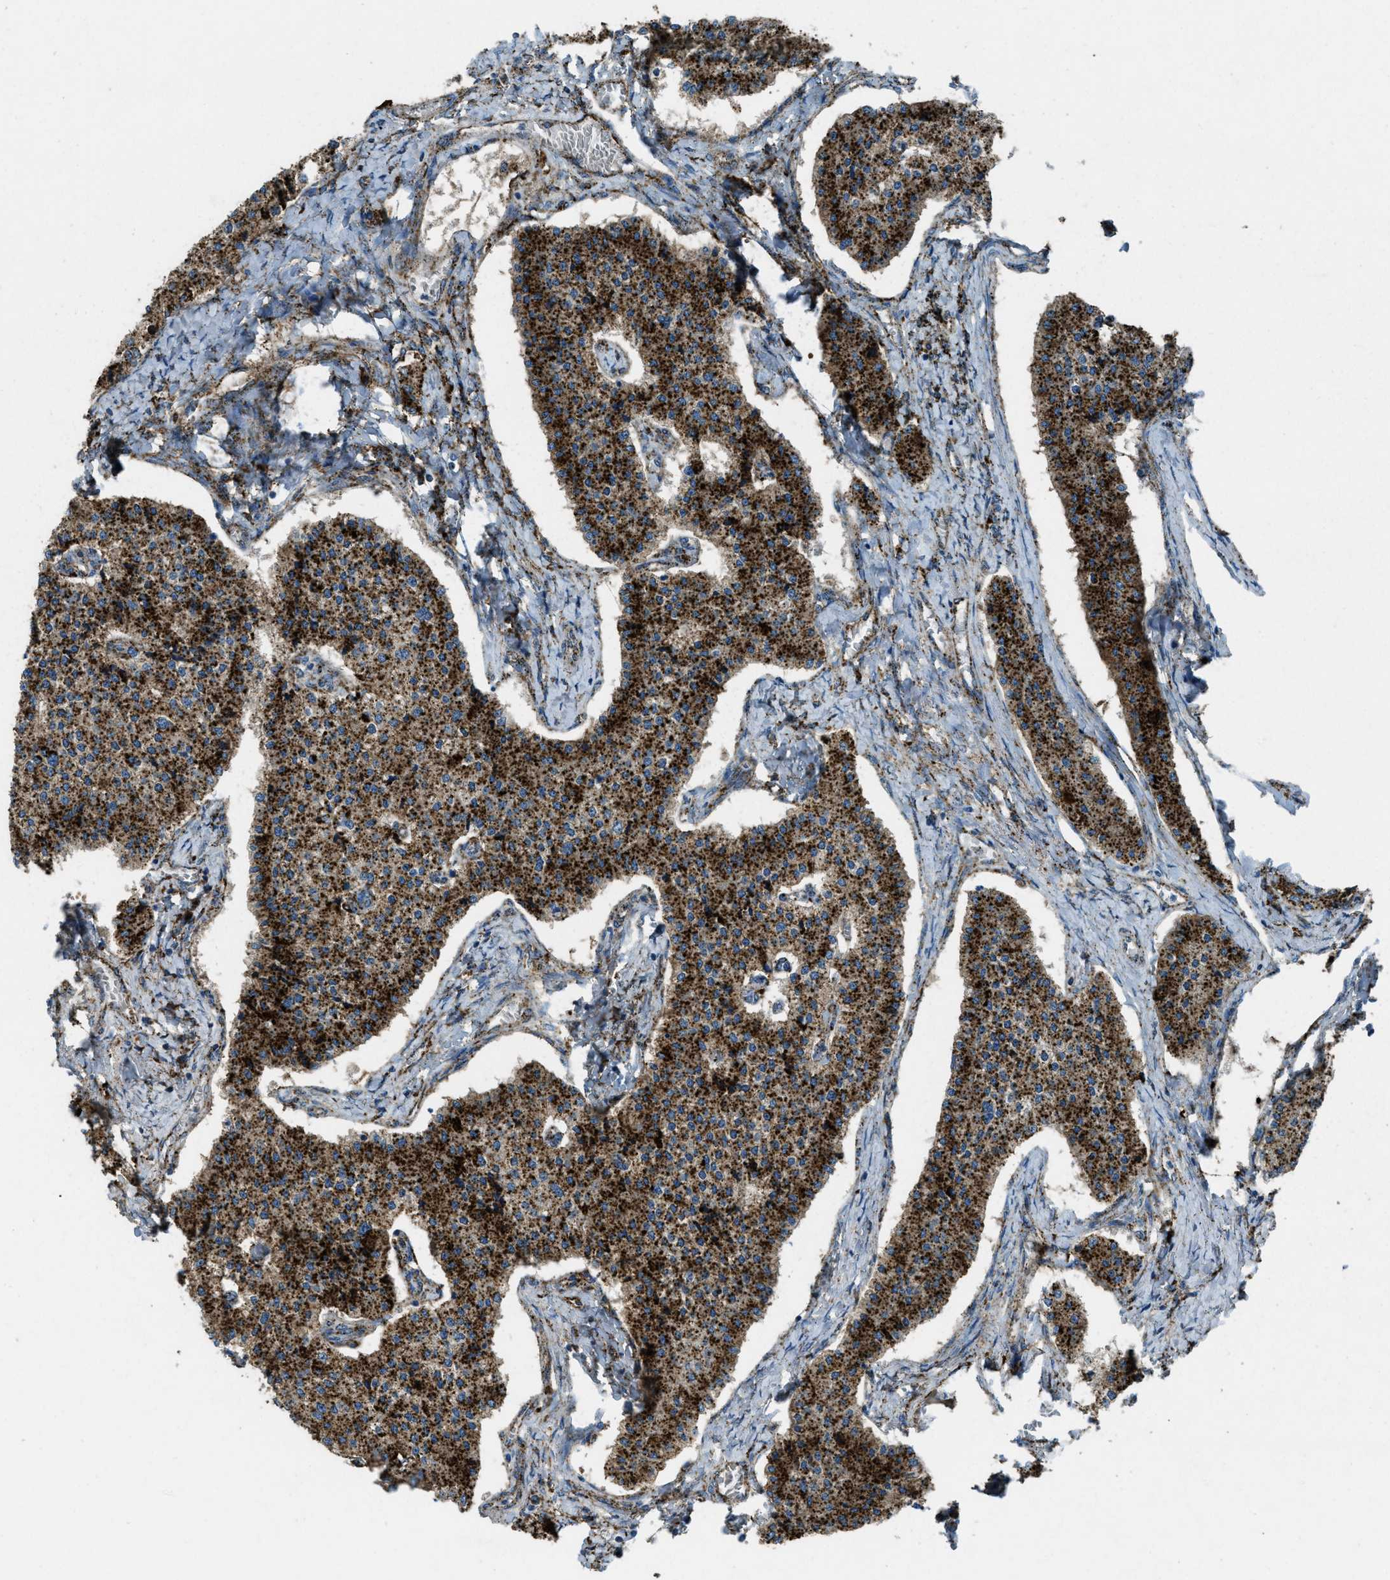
{"staining": {"intensity": "strong", "quantity": ">75%", "location": "cytoplasmic/membranous"}, "tissue": "carcinoid", "cell_type": "Tumor cells", "image_type": "cancer", "snomed": [{"axis": "morphology", "description": "Carcinoid, malignant, NOS"}, {"axis": "topography", "description": "Colon"}], "caption": "Carcinoid (malignant) stained with a protein marker reveals strong staining in tumor cells.", "gene": "SCARB2", "patient": {"sex": "female", "age": 52}}